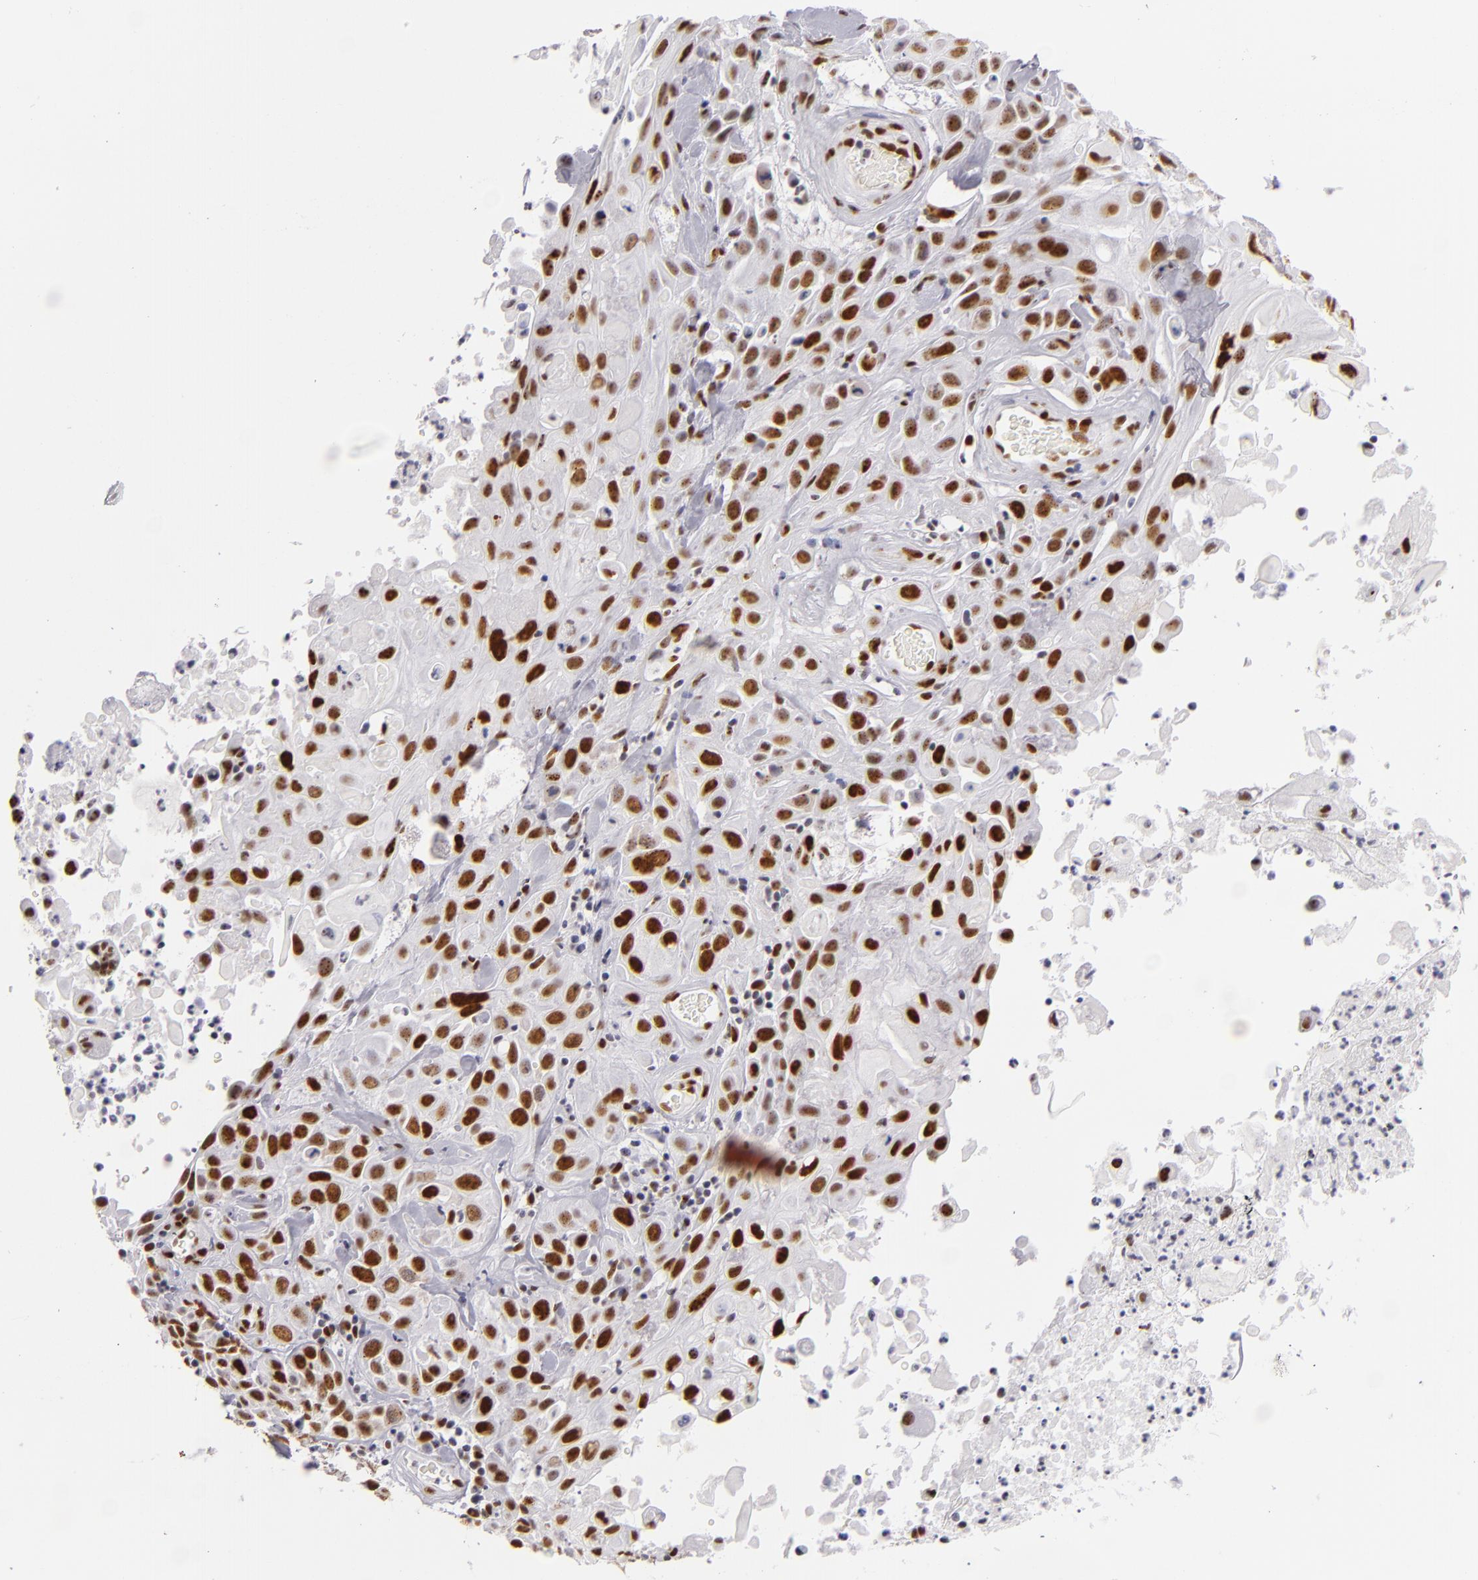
{"staining": {"intensity": "strong", "quantity": ">75%", "location": "nuclear"}, "tissue": "skin cancer", "cell_type": "Tumor cells", "image_type": "cancer", "snomed": [{"axis": "morphology", "description": "Squamous cell carcinoma, NOS"}, {"axis": "topography", "description": "Skin"}], "caption": "Immunohistochemical staining of skin cancer demonstrates high levels of strong nuclear positivity in approximately >75% of tumor cells. The protein is shown in brown color, while the nuclei are stained blue.", "gene": "TOP3A", "patient": {"sex": "male", "age": 84}}